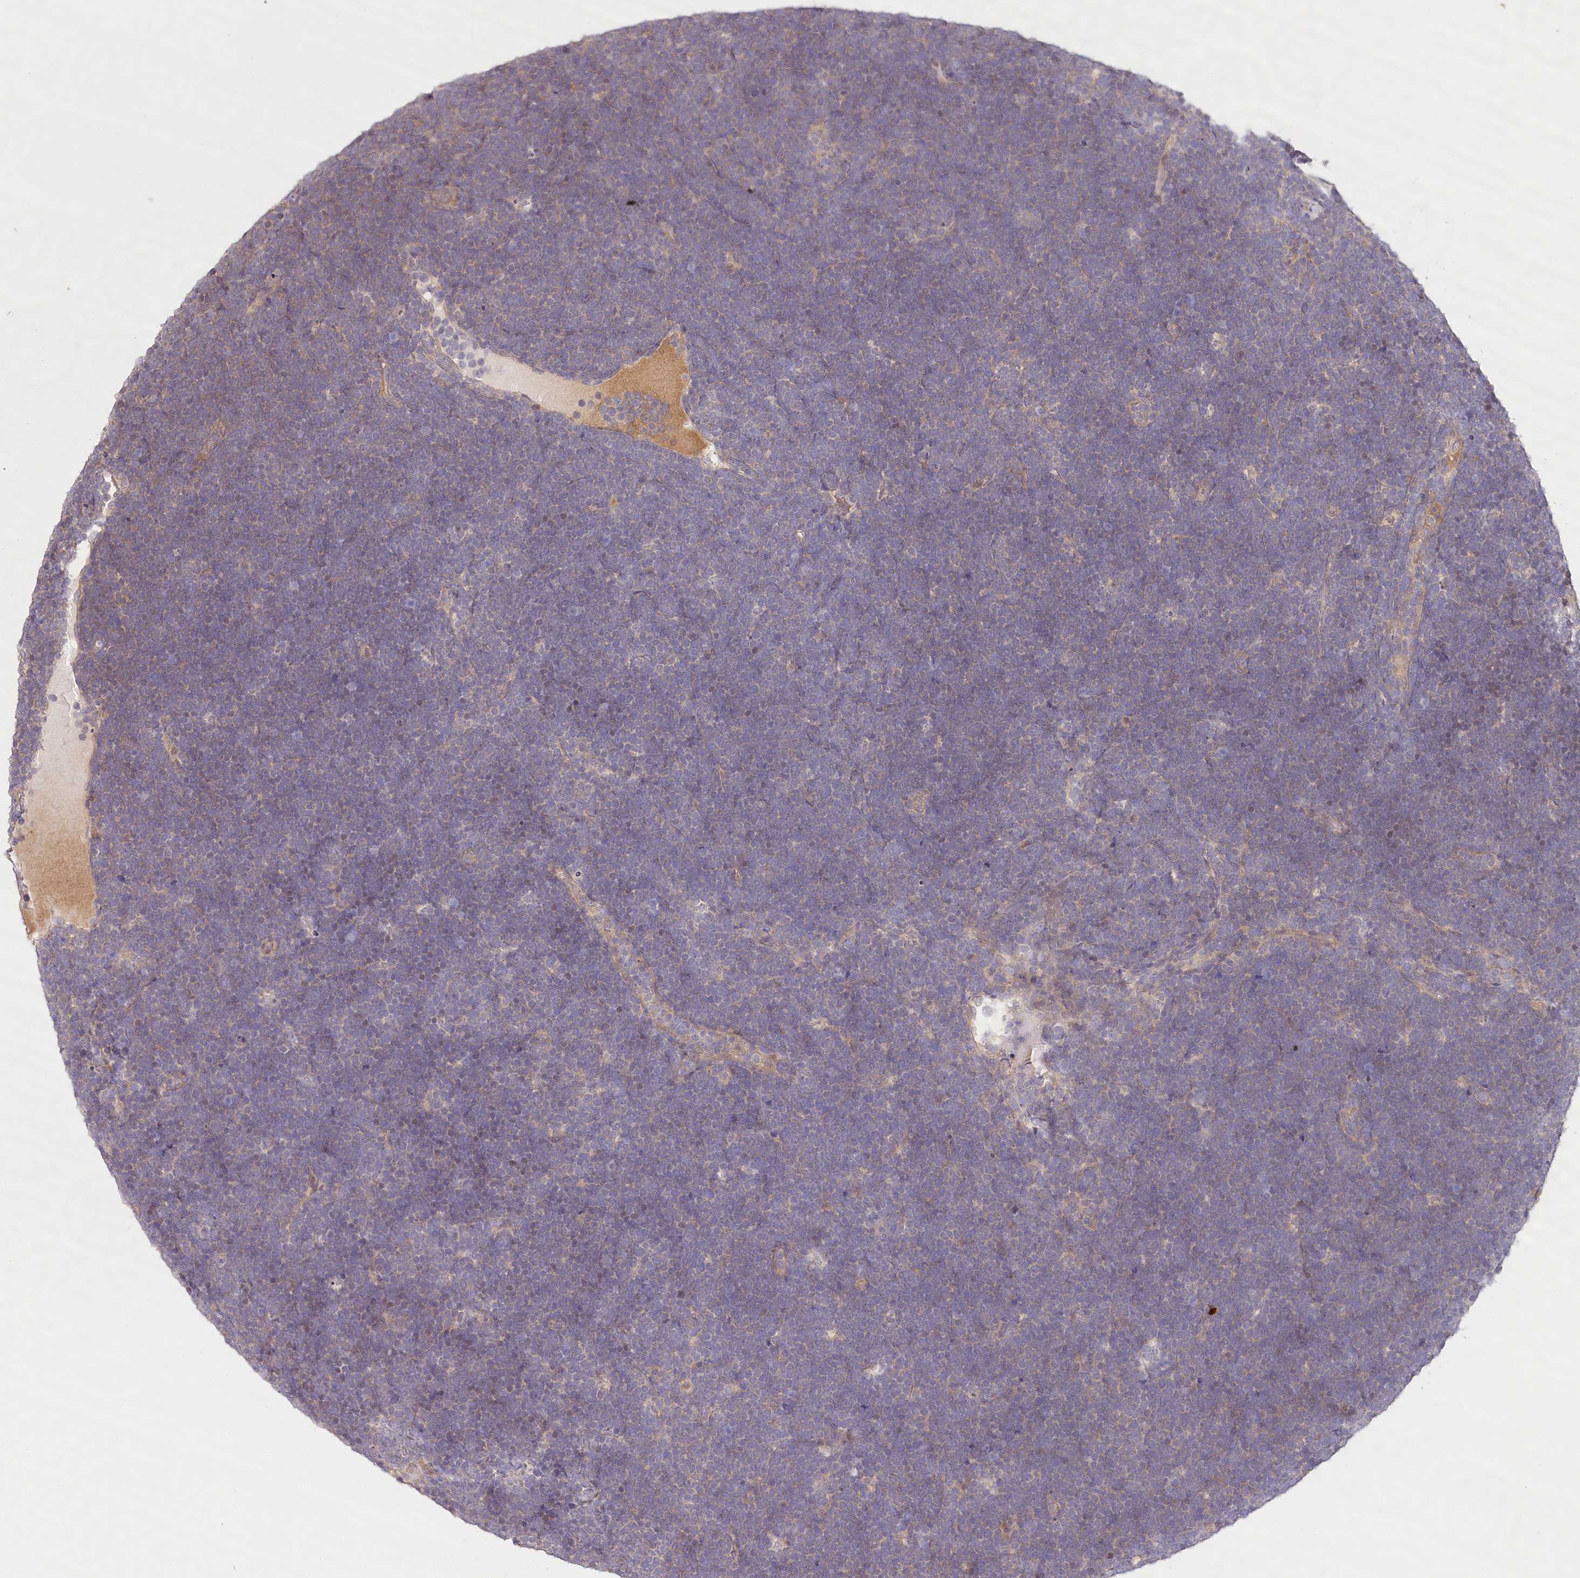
{"staining": {"intensity": "negative", "quantity": "none", "location": "none"}, "tissue": "lymphoma", "cell_type": "Tumor cells", "image_type": "cancer", "snomed": [{"axis": "morphology", "description": "Malignant lymphoma, non-Hodgkin's type, High grade"}, {"axis": "topography", "description": "Lymph node"}], "caption": "IHC image of lymphoma stained for a protein (brown), which shows no expression in tumor cells.", "gene": "LSS", "patient": {"sex": "male", "age": 13}}